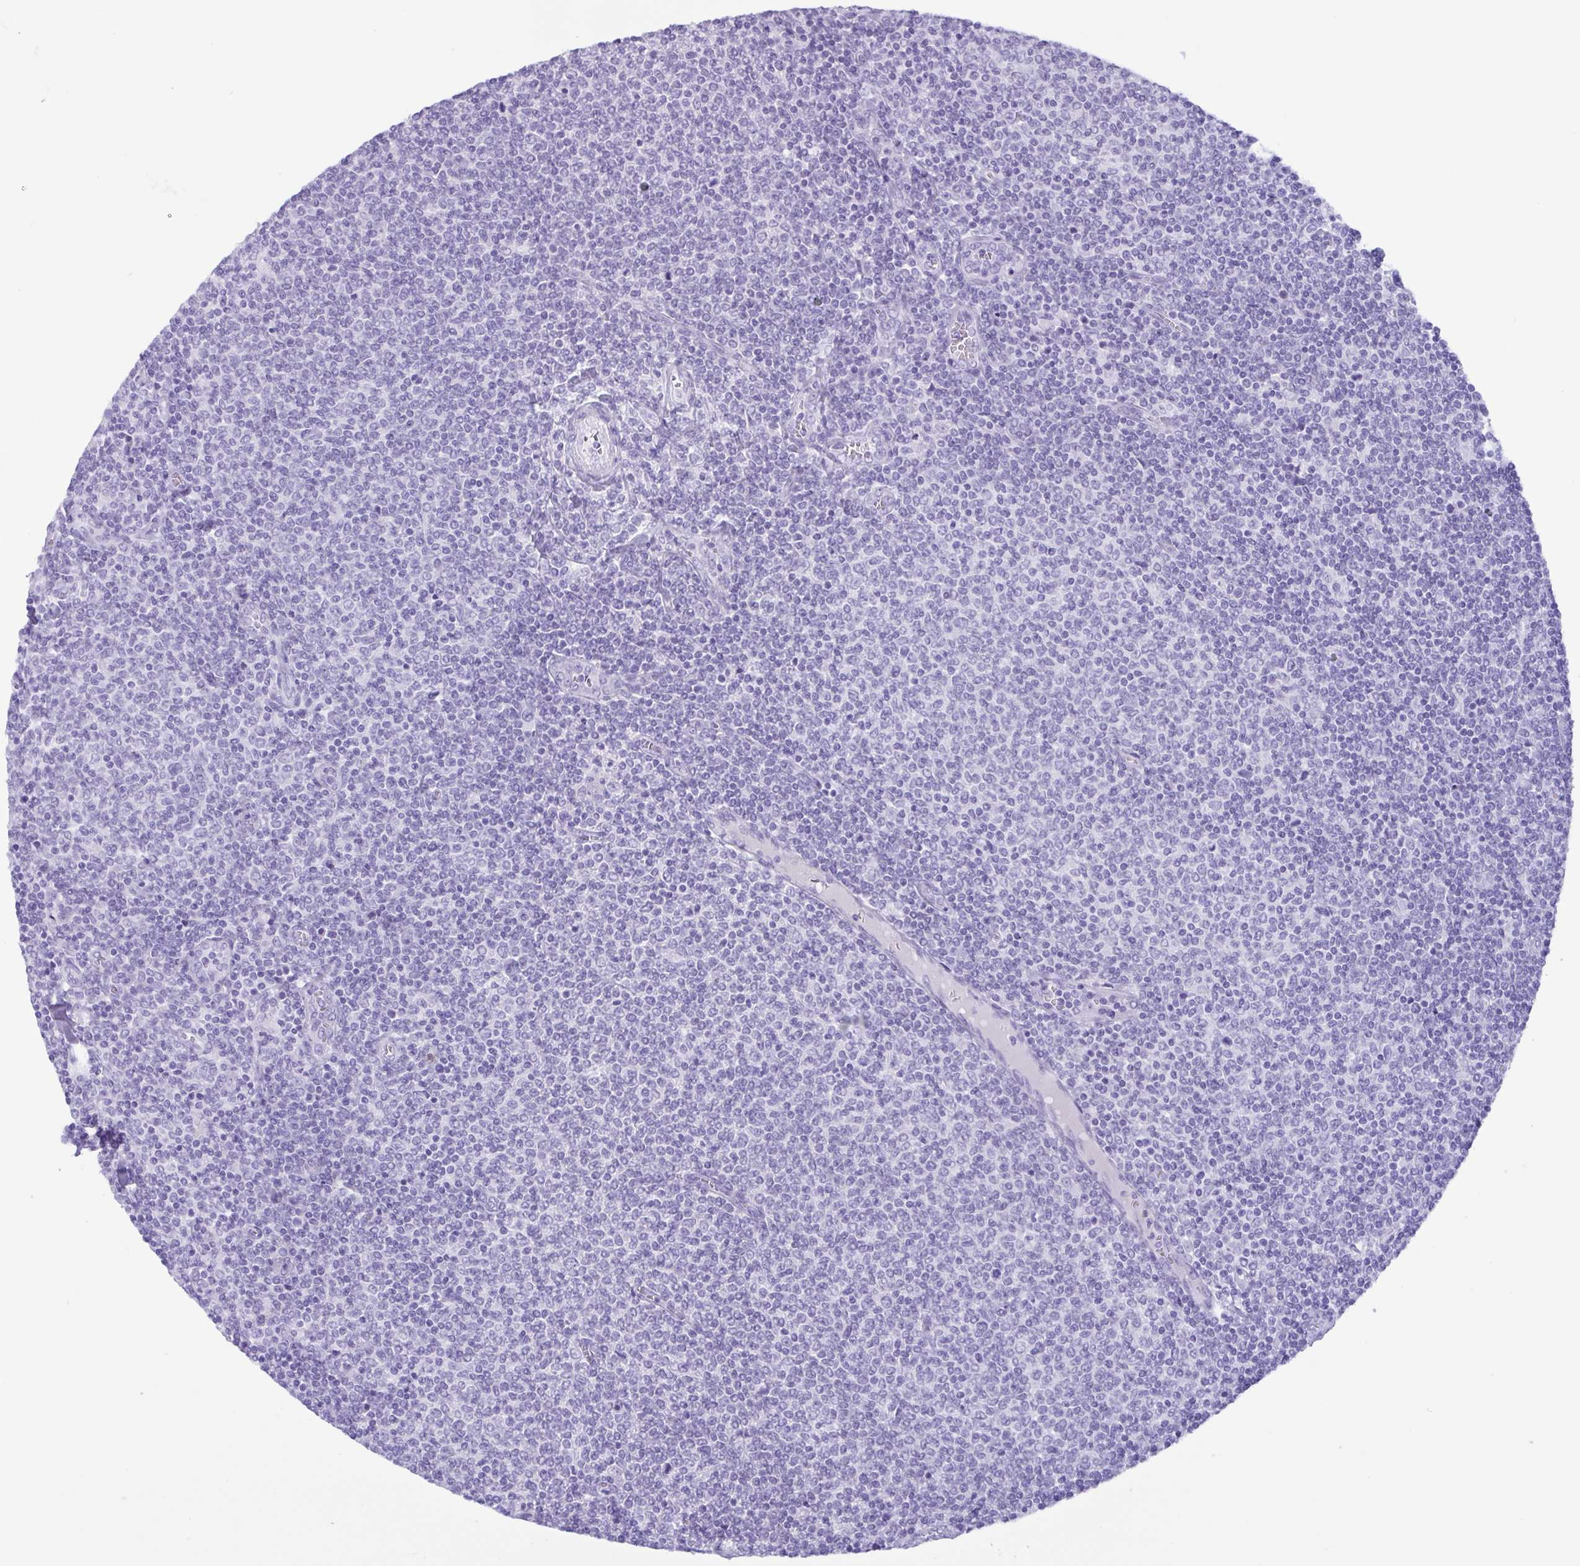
{"staining": {"intensity": "negative", "quantity": "none", "location": "none"}, "tissue": "lymphoma", "cell_type": "Tumor cells", "image_type": "cancer", "snomed": [{"axis": "morphology", "description": "Malignant lymphoma, non-Hodgkin's type, Low grade"}, {"axis": "topography", "description": "Lymph node"}], "caption": "IHC micrograph of human low-grade malignant lymphoma, non-Hodgkin's type stained for a protein (brown), which exhibits no positivity in tumor cells.", "gene": "LTF", "patient": {"sex": "male", "age": 52}}